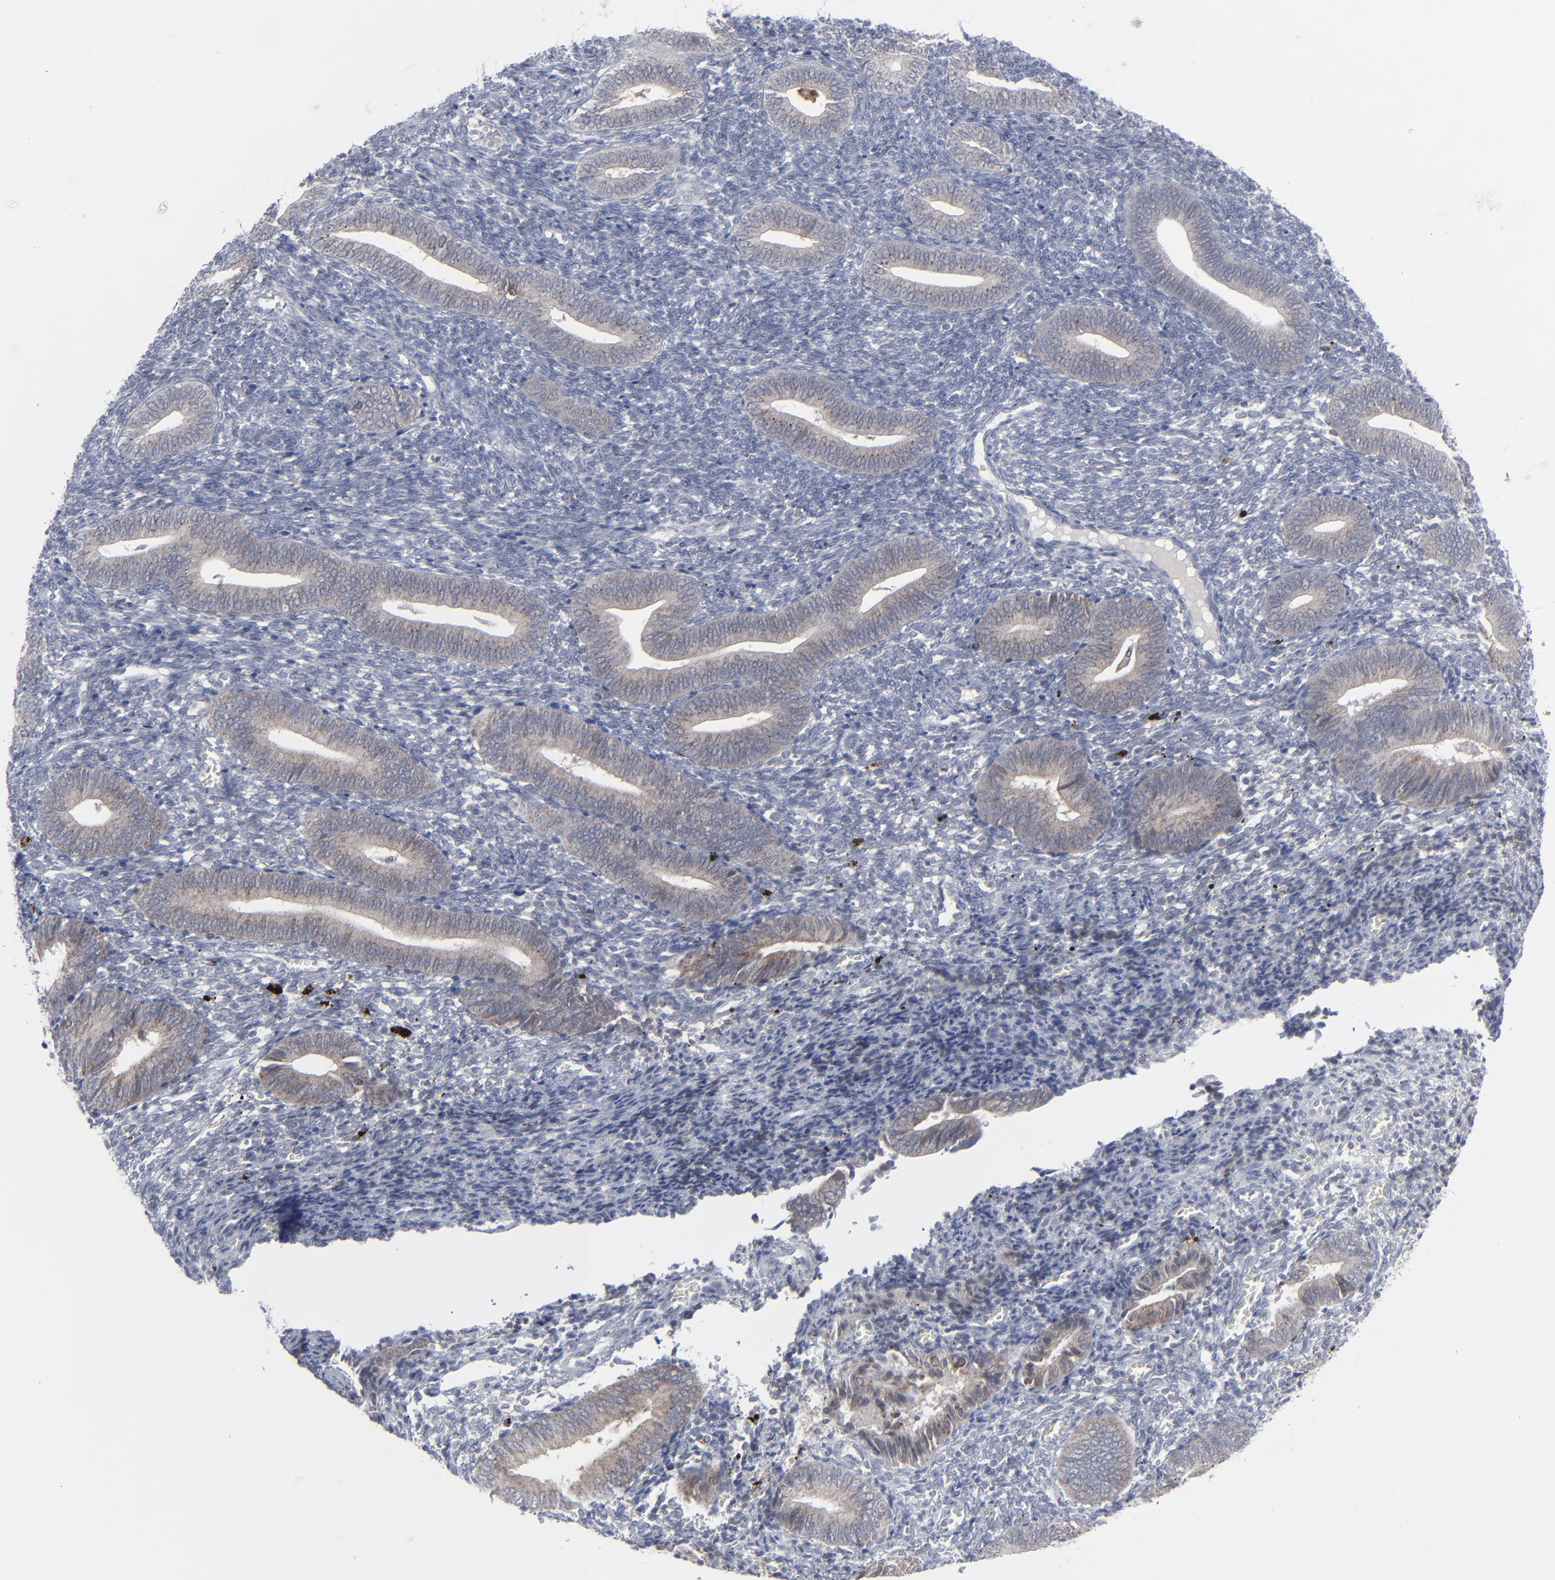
{"staining": {"intensity": "negative", "quantity": "none", "location": "none"}, "tissue": "endometrium", "cell_type": "Cells in endometrial stroma", "image_type": "normal", "snomed": [{"axis": "morphology", "description": "Normal tissue, NOS"}, {"axis": "topography", "description": "Uterus"}, {"axis": "topography", "description": "Endometrium"}], "caption": "A high-resolution micrograph shows immunohistochemistry staining of benign endometrium, which displays no significant positivity in cells in endometrial stroma.", "gene": "NUP88", "patient": {"sex": "female", "age": 33}}